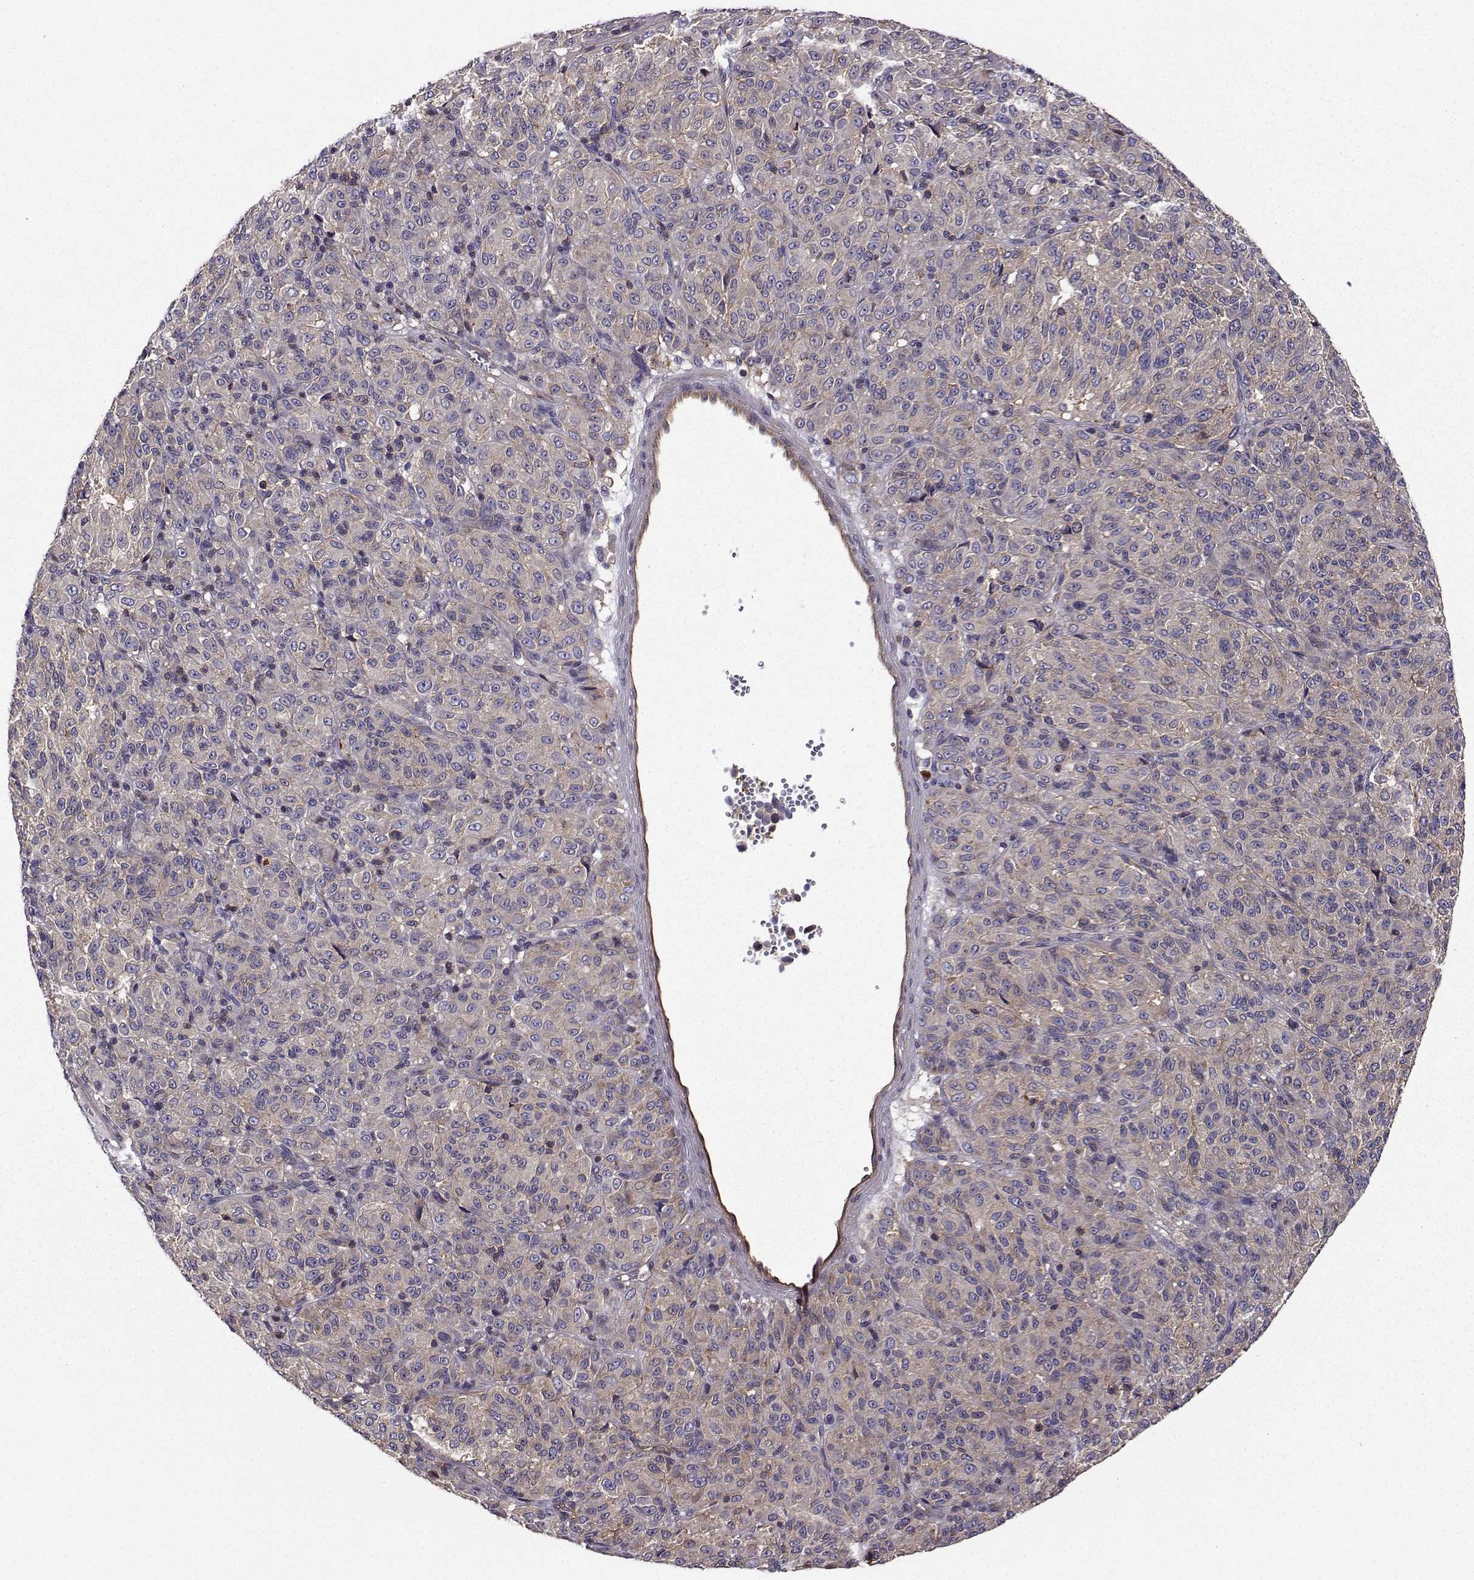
{"staining": {"intensity": "weak", "quantity": "<25%", "location": "cytoplasmic/membranous"}, "tissue": "melanoma", "cell_type": "Tumor cells", "image_type": "cancer", "snomed": [{"axis": "morphology", "description": "Malignant melanoma, Metastatic site"}, {"axis": "topography", "description": "Brain"}], "caption": "Tumor cells show no significant protein staining in malignant melanoma (metastatic site).", "gene": "ITGB8", "patient": {"sex": "female", "age": 56}}